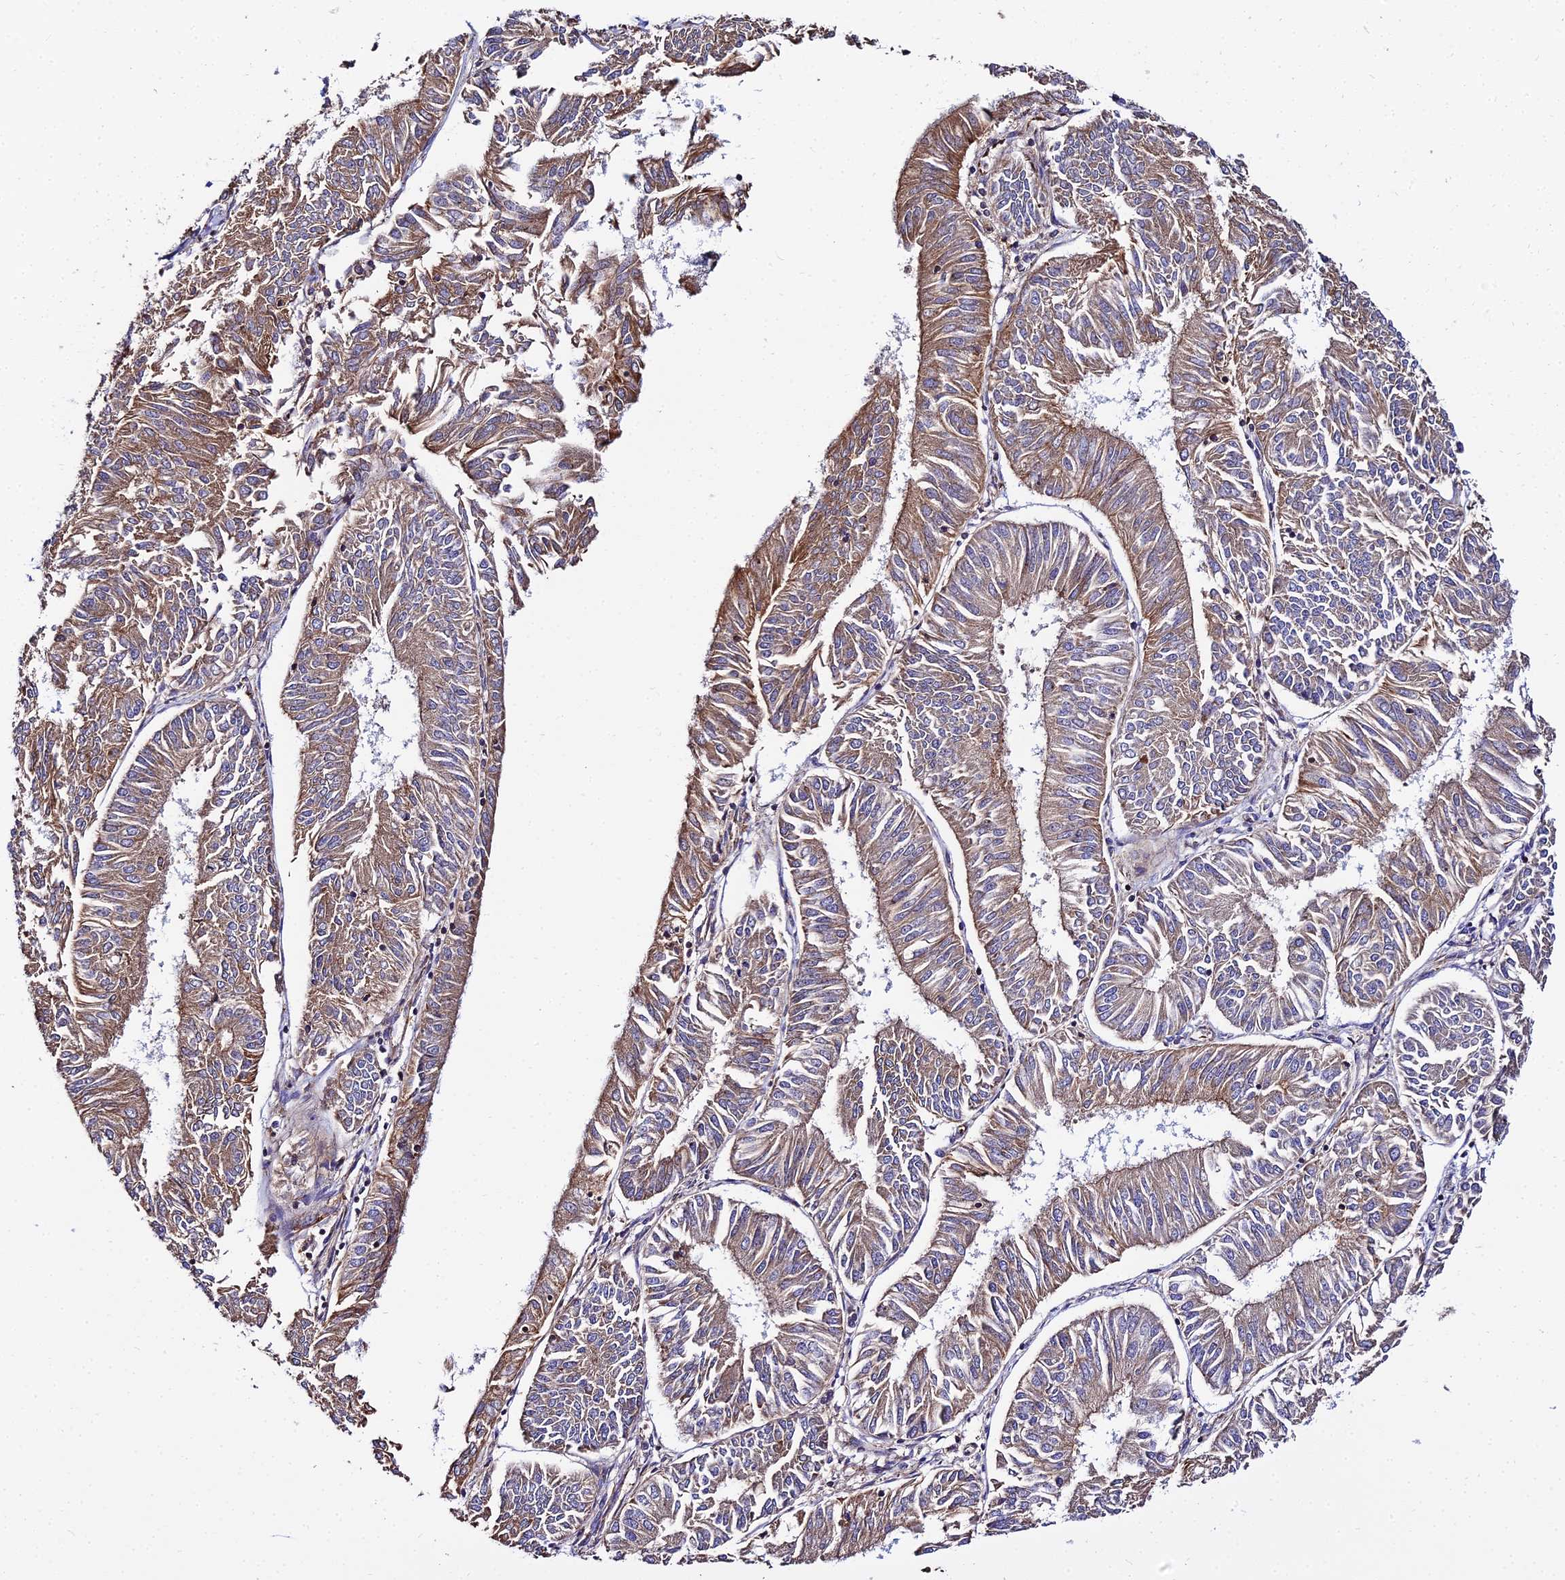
{"staining": {"intensity": "moderate", "quantity": ">75%", "location": "cytoplasmic/membranous"}, "tissue": "endometrial cancer", "cell_type": "Tumor cells", "image_type": "cancer", "snomed": [{"axis": "morphology", "description": "Adenocarcinoma, NOS"}, {"axis": "topography", "description": "Endometrium"}], "caption": "Immunohistochemical staining of endometrial cancer (adenocarcinoma) demonstrates medium levels of moderate cytoplasmic/membranous protein positivity in about >75% of tumor cells.", "gene": "PEX19", "patient": {"sex": "female", "age": 58}}